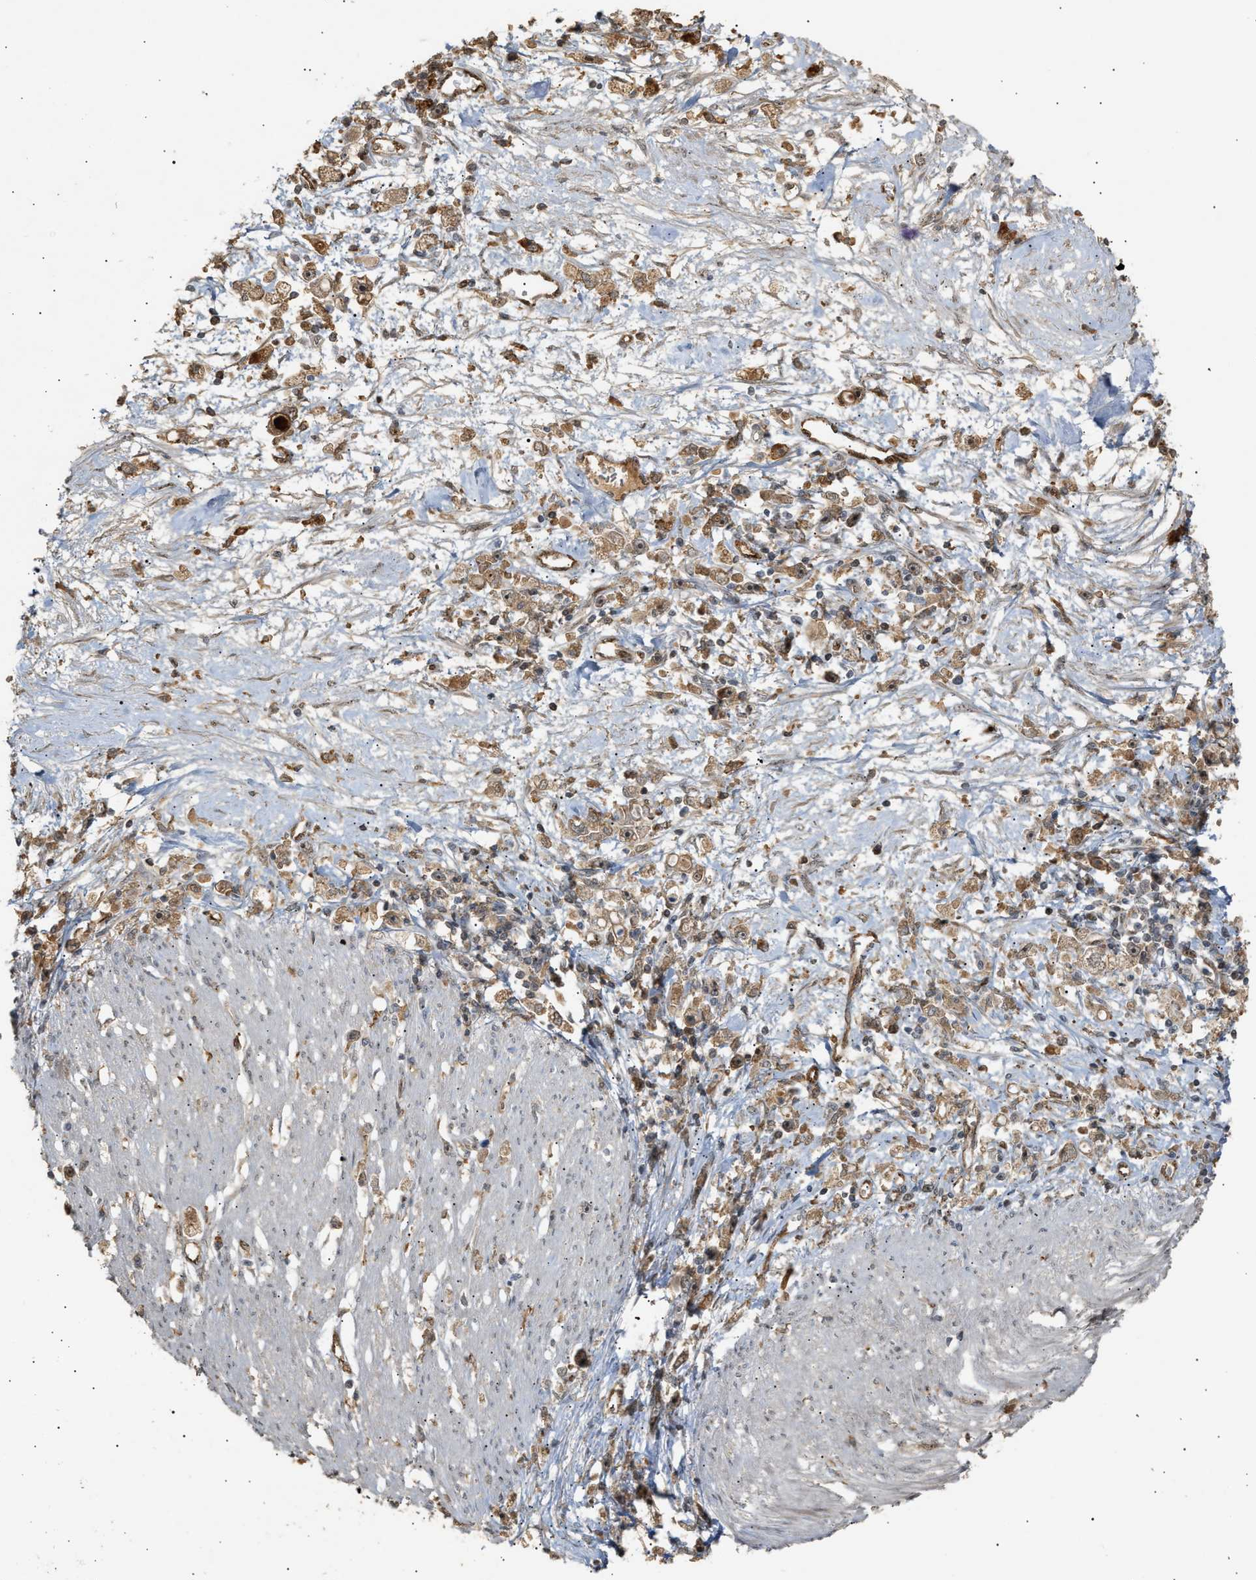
{"staining": {"intensity": "moderate", "quantity": ">75%", "location": "cytoplasmic/membranous,nuclear"}, "tissue": "stomach cancer", "cell_type": "Tumor cells", "image_type": "cancer", "snomed": [{"axis": "morphology", "description": "Adenocarcinoma, NOS"}, {"axis": "topography", "description": "Stomach"}], "caption": "Protein staining of stomach adenocarcinoma tissue exhibits moderate cytoplasmic/membranous and nuclear staining in about >75% of tumor cells.", "gene": "ZFAND5", "patient": {"sex": "female", "age": 59}}